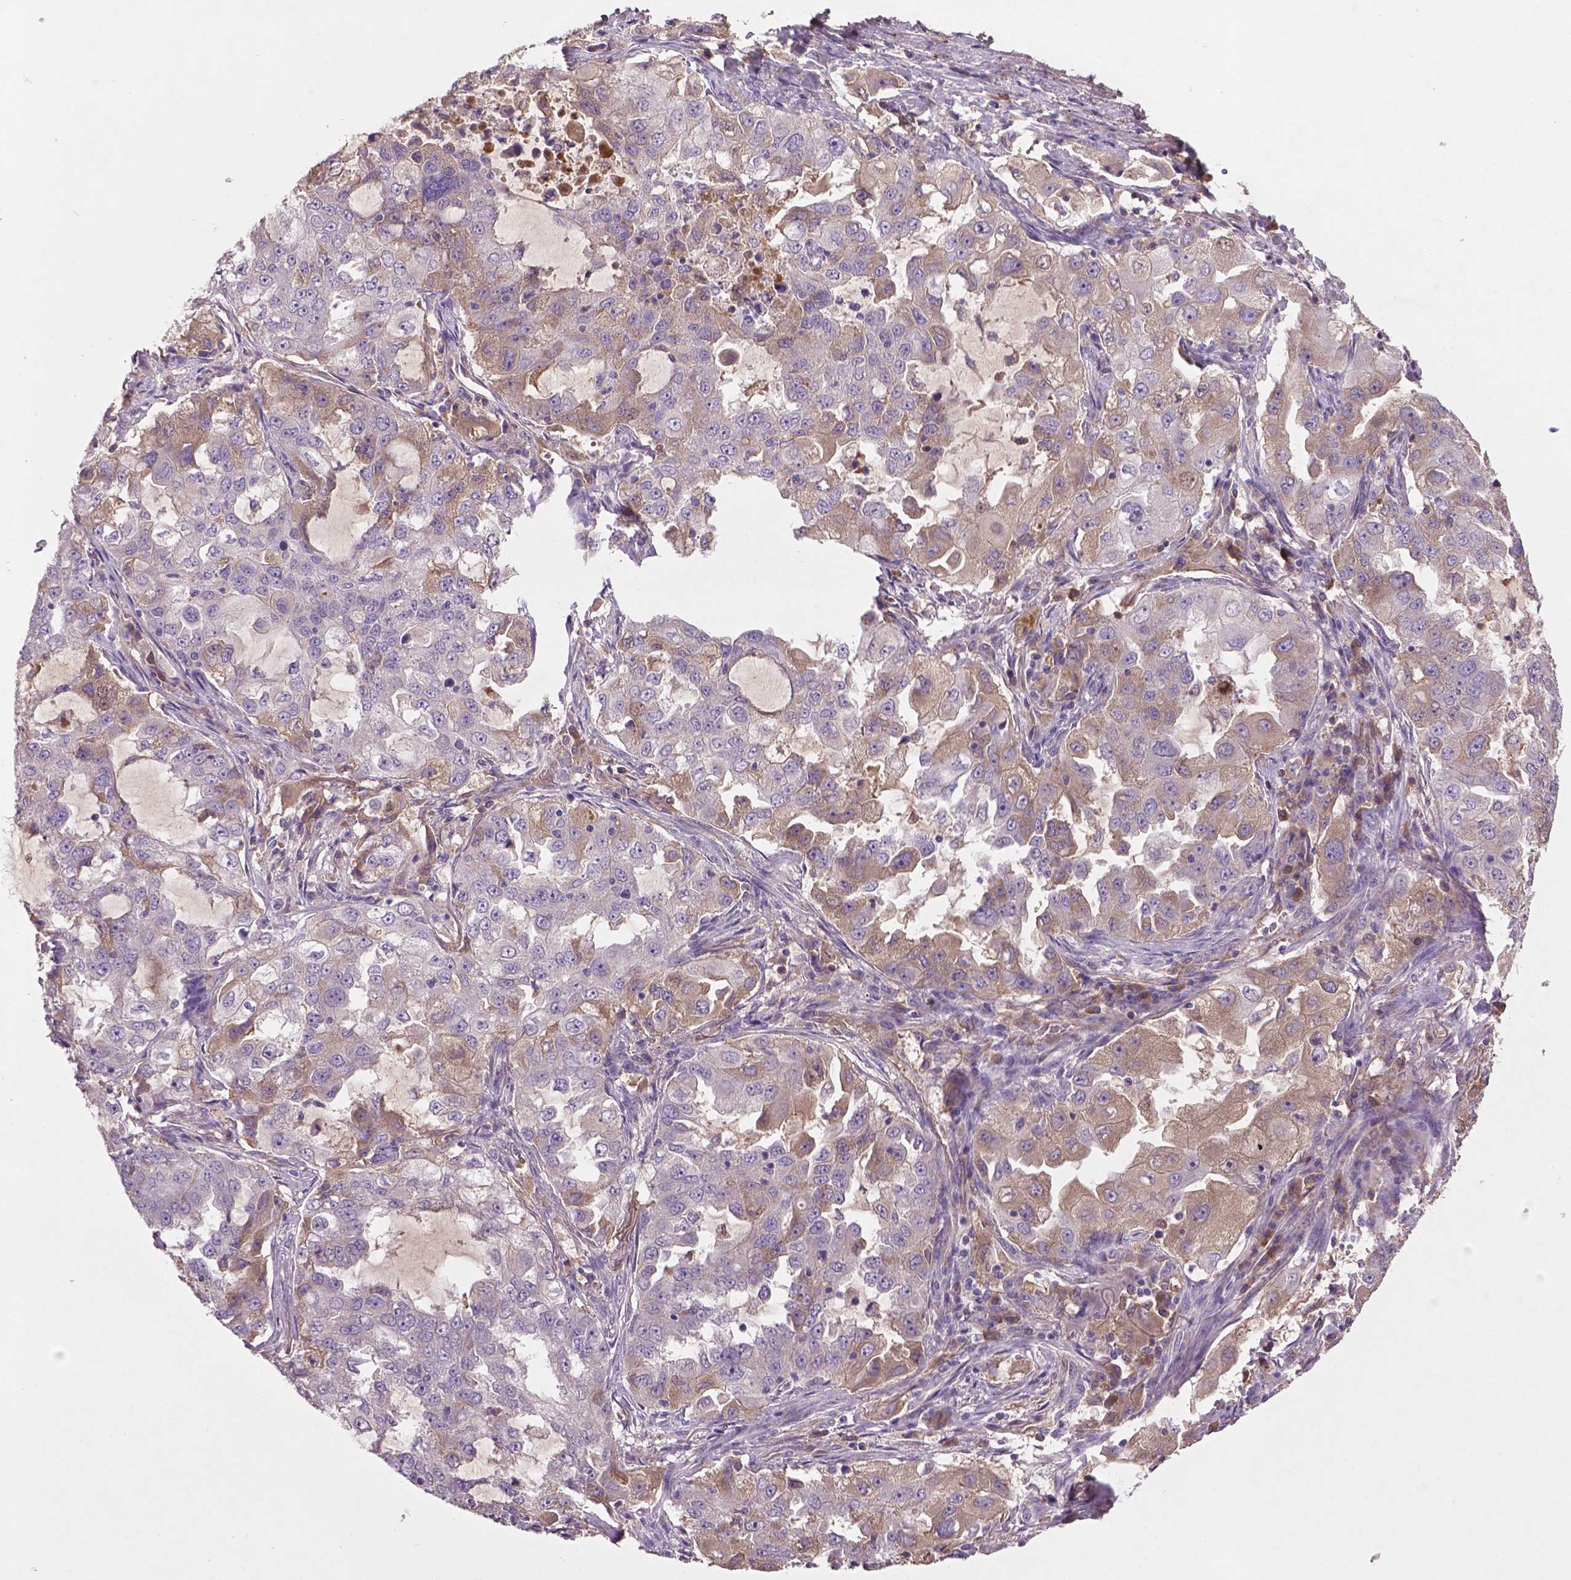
{"staining": {"intensity": "weak", "quantity": "<25%", "location": "cytoplasmic/membranous"}, "tissue": "lung cancer", "cell_type": "Tumor cells", "image_type": "cancer", "snomed": [{"axis": "morphology", "description": "Adenocarcinoma, NOS"}, {"axis": "topography", "description": "Lung"}], "caption": "Protein analysis of lung cancer demonstrates no significant staining in tumor cells. Brightfield microscopy of IHC stained with DAB (3,3'-diaminobenzidine) (brown) and hematoxylin (blue), captured at high magnification.", "gene": "SOX17", "patient": {"sex": "female", "age": 61}}